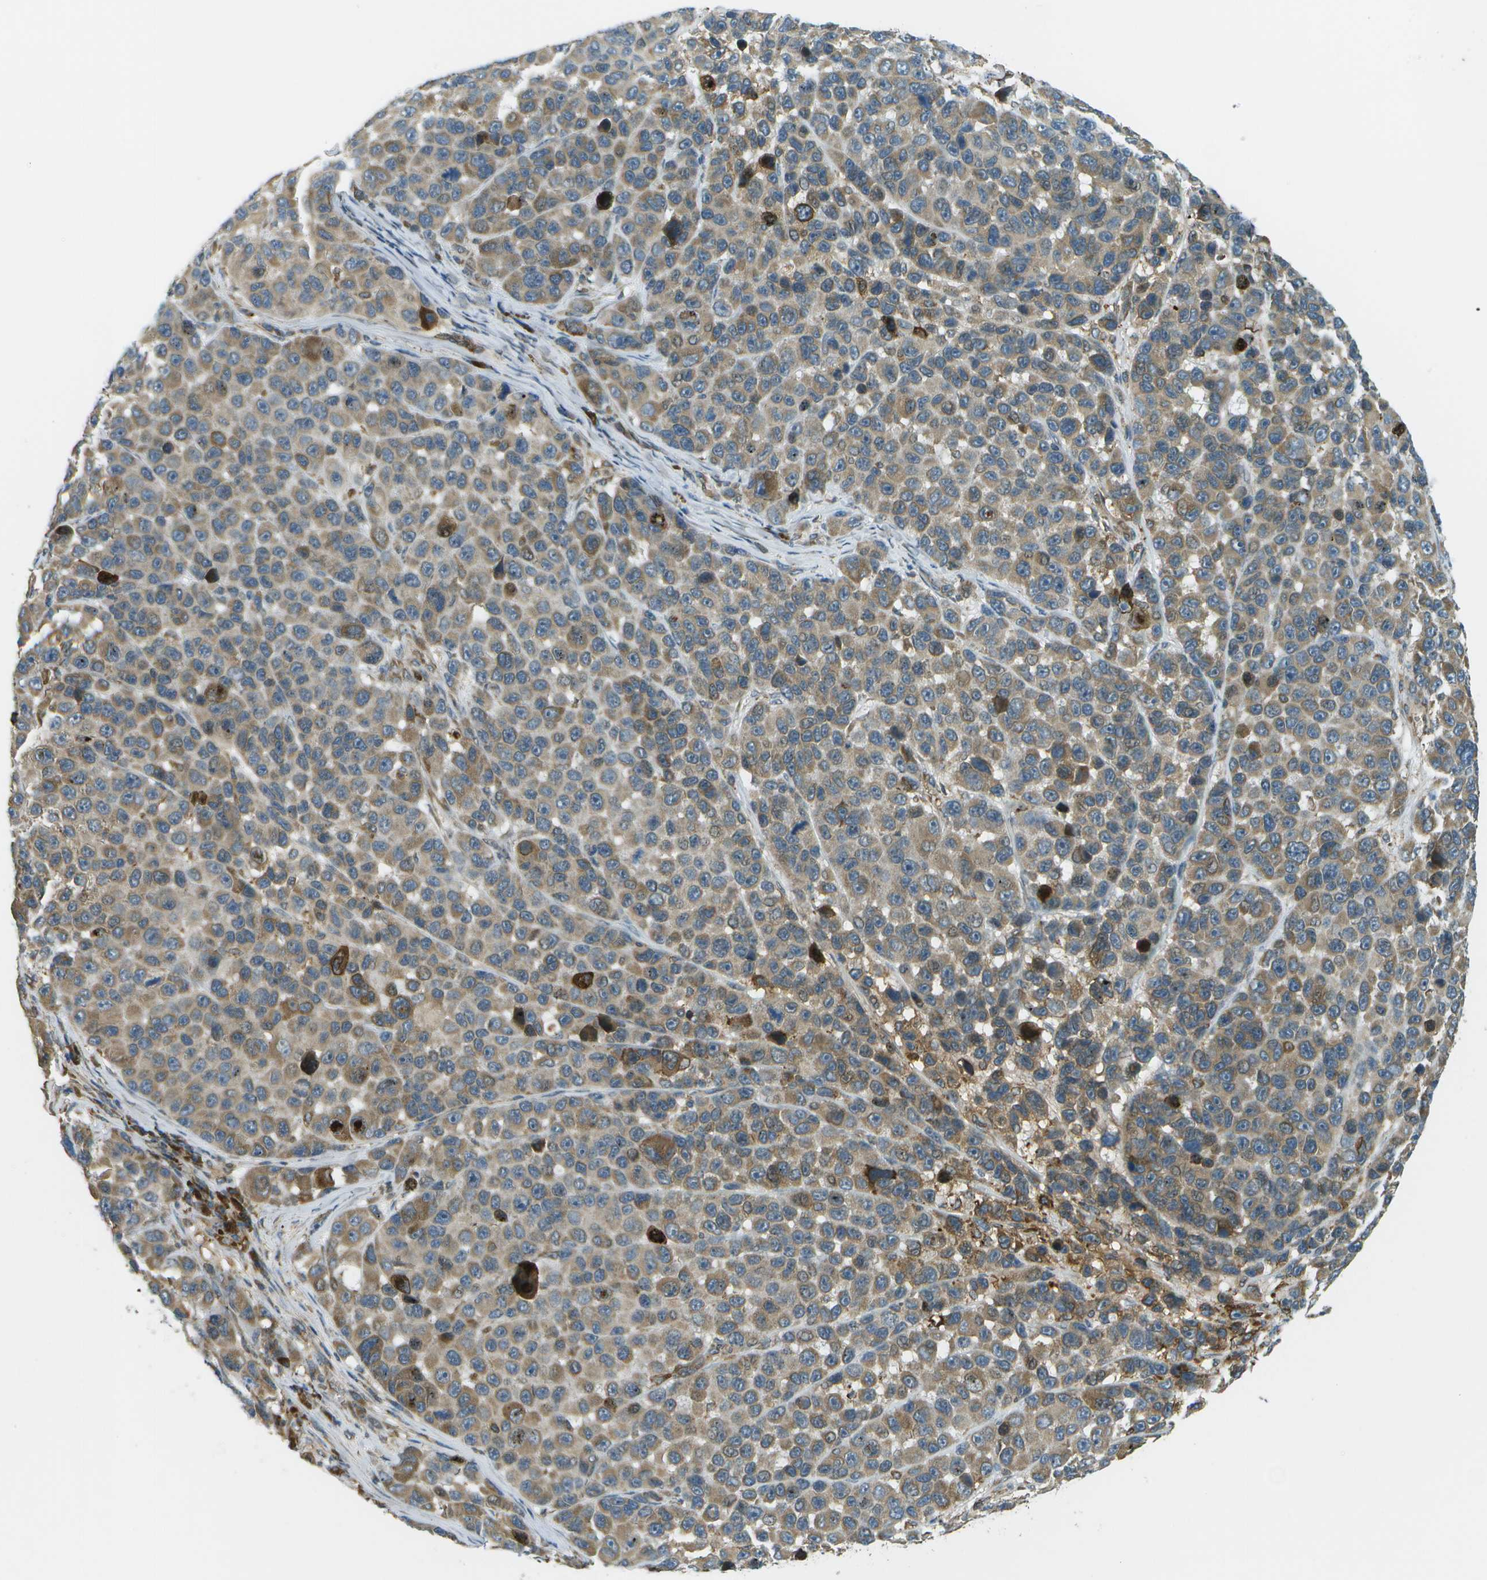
{"staining": {"intensity": "strong", "quantity": "<25%", "location": "cytoplasmic/membranous"}, "tissue": "melanoma", "cell_type": "Tumor cells", "image_type": "cancer", "snomed": [{"axis": "morphology", "description": "Malignant melanoma, NOS"}, {"axis": "topography", "description": "Skin"}], "caption": "High-power microscopy captured an IHC histopathology image of malignant melanoma, revealing strong cytoplasmic/membranous staining in approximately <25% of tumor cells.", "gene": "USP30", "patient": {"sex": "male", "age": 53}}